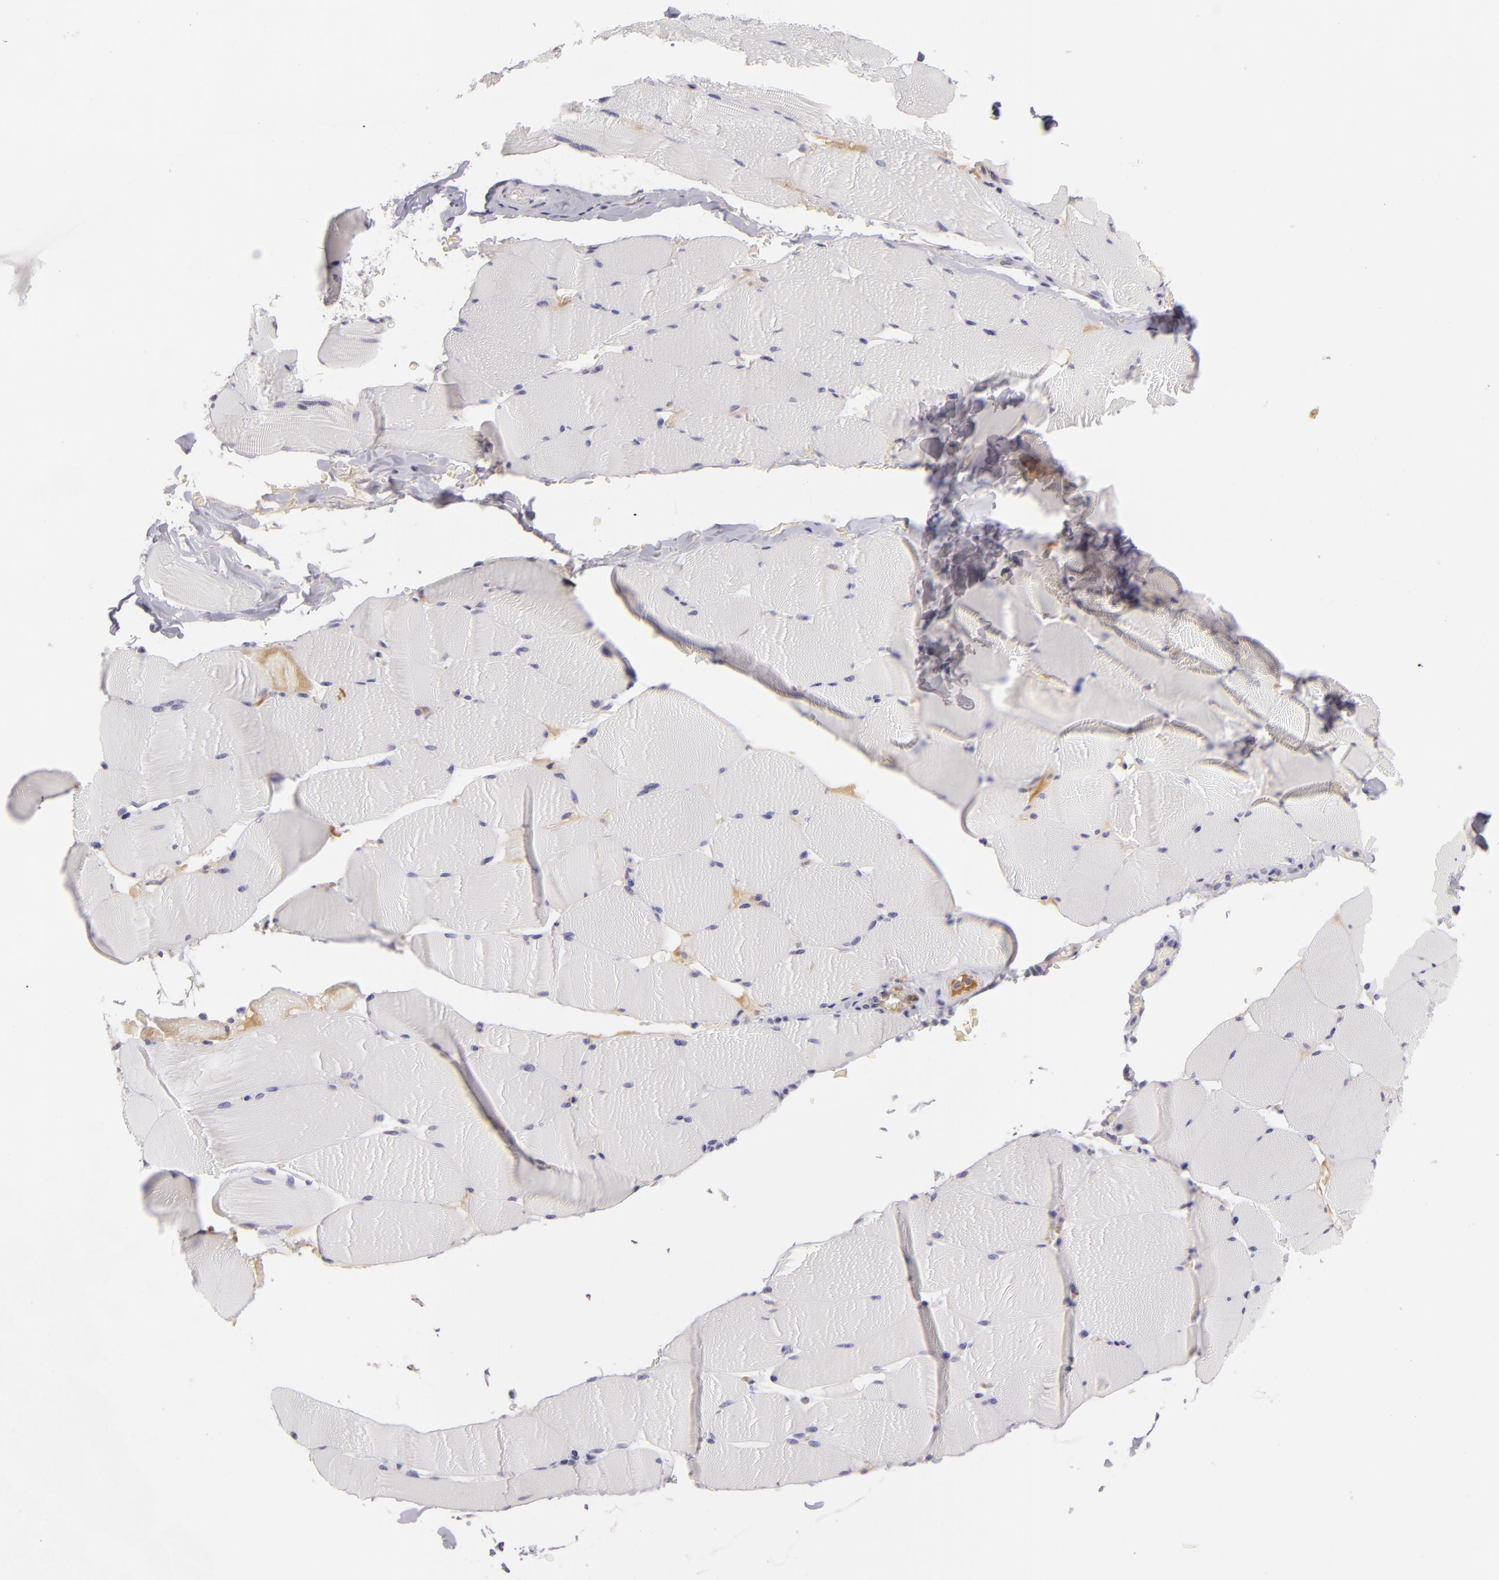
{"staining": {"intensity": "negative", "quantity": "none", "location": "none"}, "tissue": "skeletal muscle", "cell_type": "Myocytes", "image_type": "normal", "snomed": [{"axis": "morphology", "description": "Normal tissue, NOS"}, {"axis": "topography", "description": "Skeletal muscle"}], "caption": "An image of human skeletal muscle is negative for staining in myocytes. (DAB (3,3'-diaminobenzidine) immunohistochemistry (IHC) with hematoxylin counter stain).", "gene": "CTNNB1", "patient": {"sex": "male", "age": 62}}